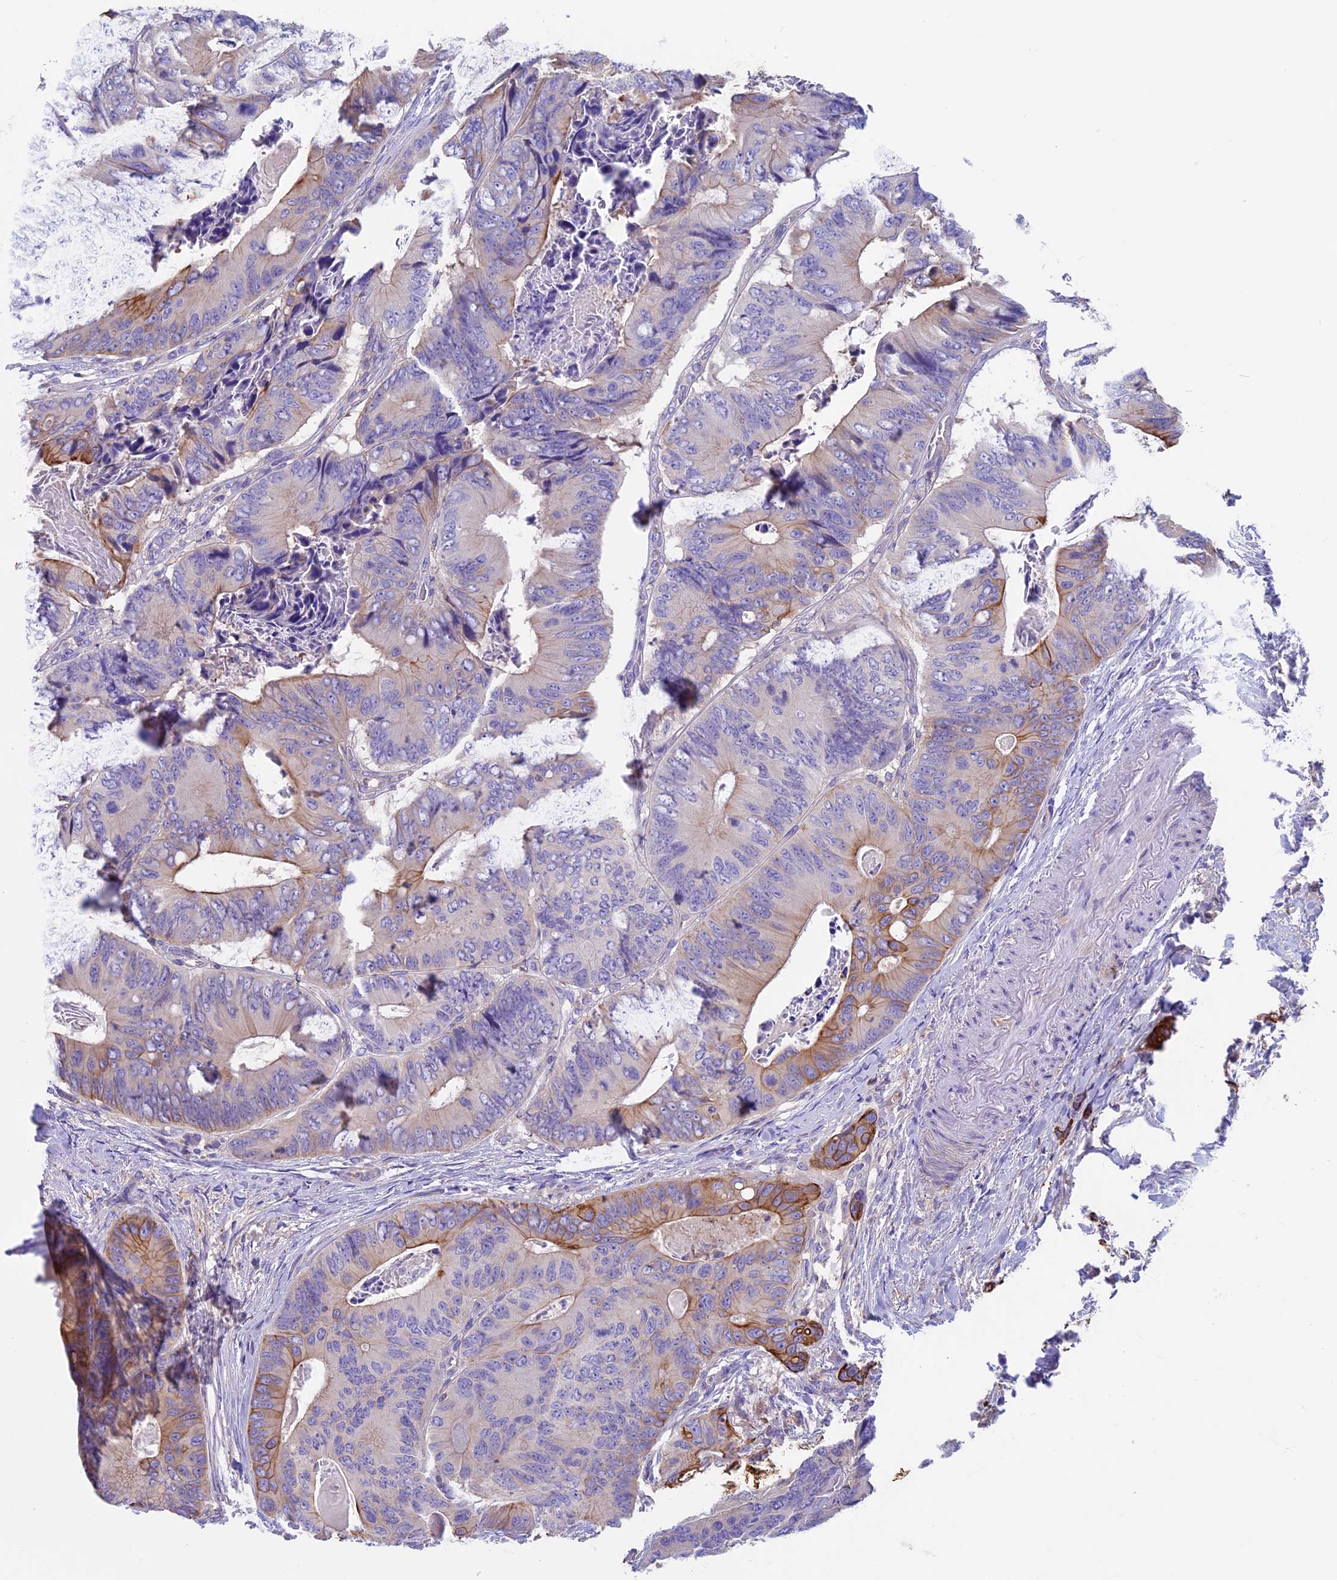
{"staining": {"intensity": "moderate", "quantity": "<25%", "location": "cytoplasmic/membranous"}, "tissue": "colorectal cancer", "cell_type": "Tumor cells", "image_type": "cancer", "snomed": [{"axis": "morphology", "description": "Adenocarcinoma, NOS"}, {"axis": "topography", "description": "Colon"}], "caption": "Tumor cells show low levels of moderate cytoplasmic/membranous staining in about <25% of cells in human colorectal cancer. (DAB (3,3'-diaminobenzidine) = brown stain, brightfield microscopy at high magnification).", "gene": "CDAN1", "patient": {"sex": "male", "age": 84}}